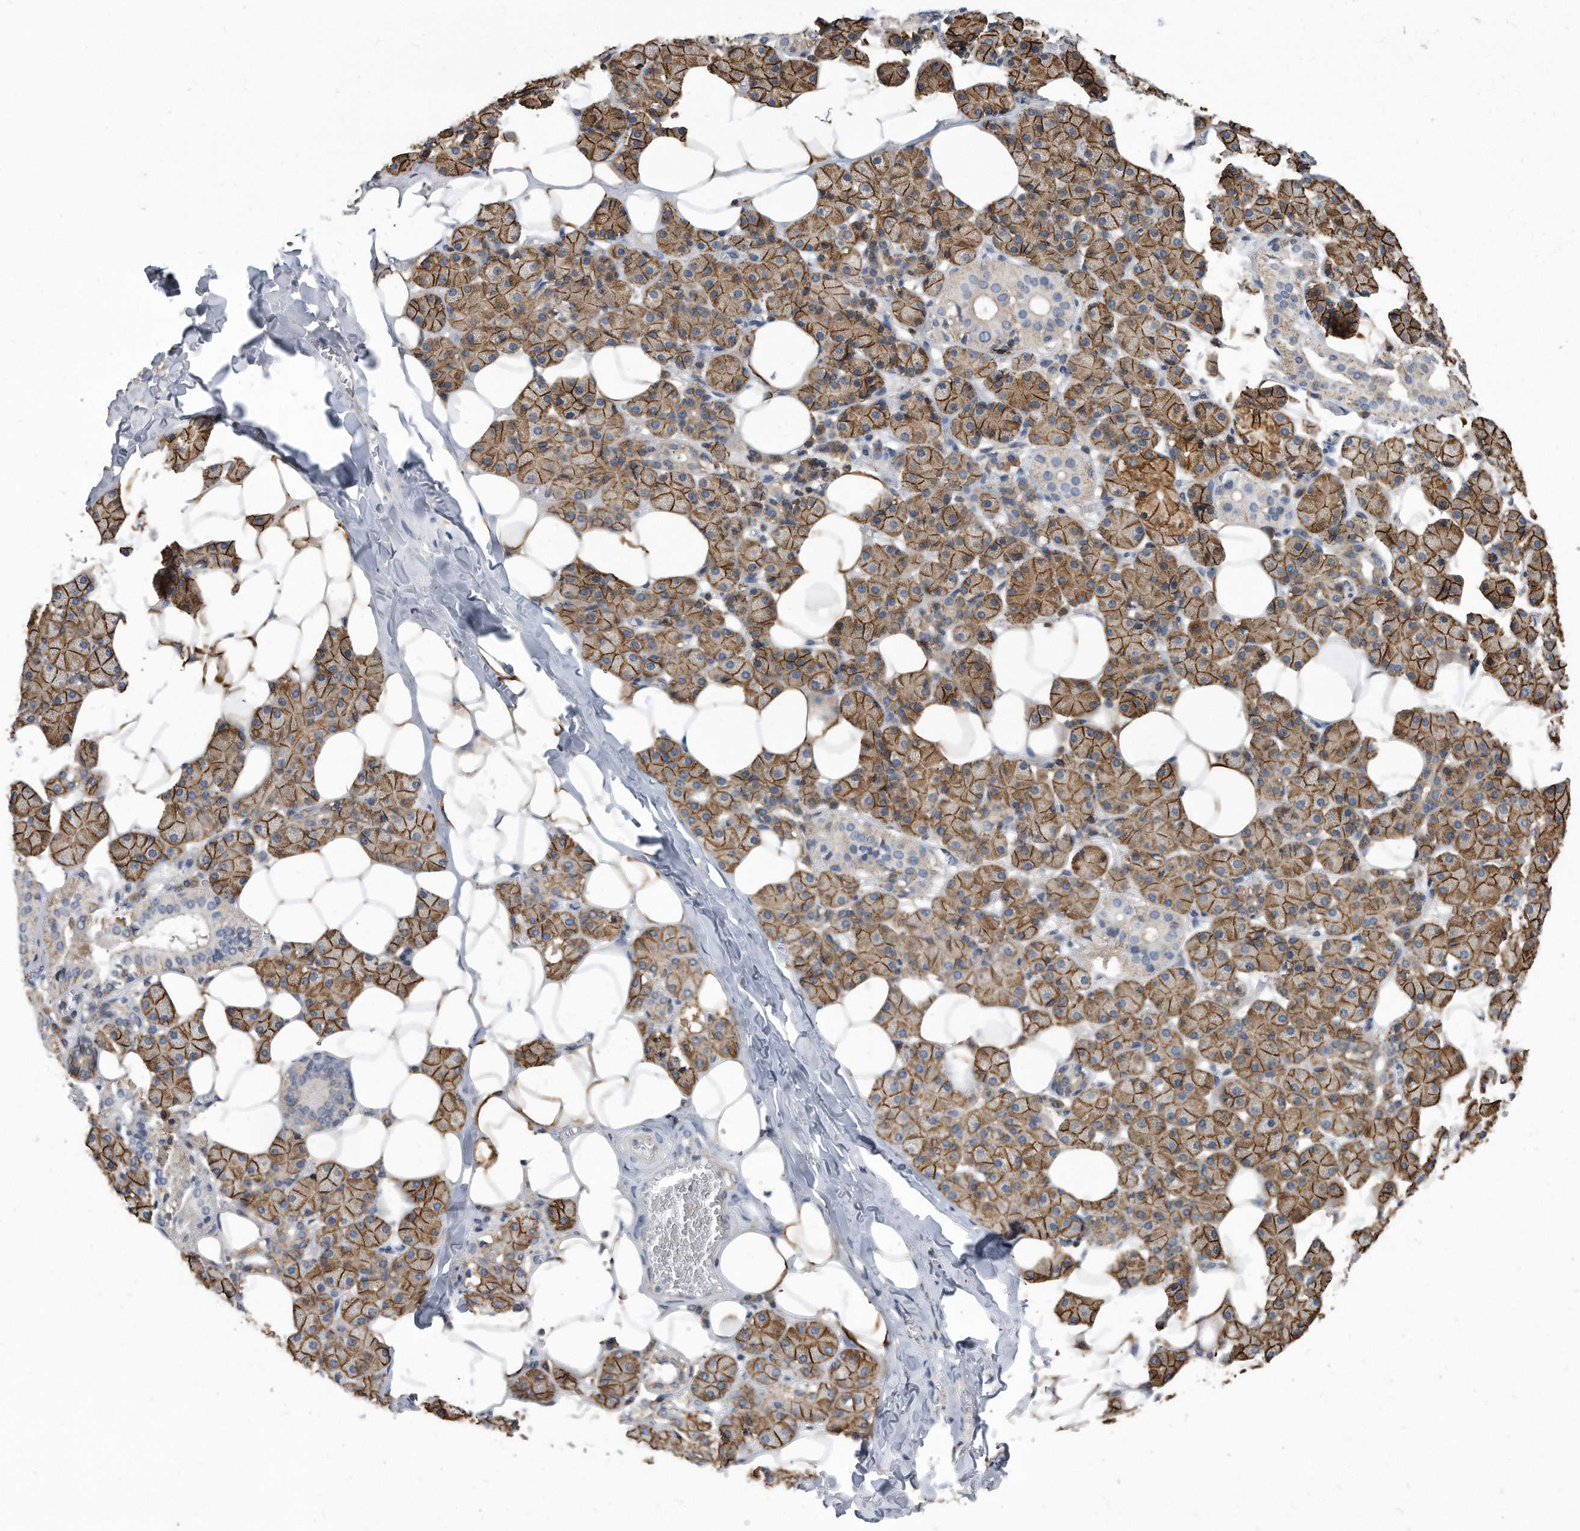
{"staining": {"intensity": "moderate", "quantity": ">75%", "location": "cytoplasmic/membranous"}, "tissue": "salivary gland", "cell_type": "Glandular cells", "image_type": "normal", "snomed": [{"axis": "morphology", "description": "Normal tissue, NOS"}, {"axis": "topography", "description": "Salivary gland"}], "caption": "Immunohistochemistry (IHC) (DAB) staining of unremarkable salivary gland demonstrates moderate cytoplasmic/membranous protein expression in about >75% of glandular cells. (Brightfield microscopy of DAB IHC at high magnification).", "gene": "ATG5", "patient": {"sex": "female", "age": 33}}